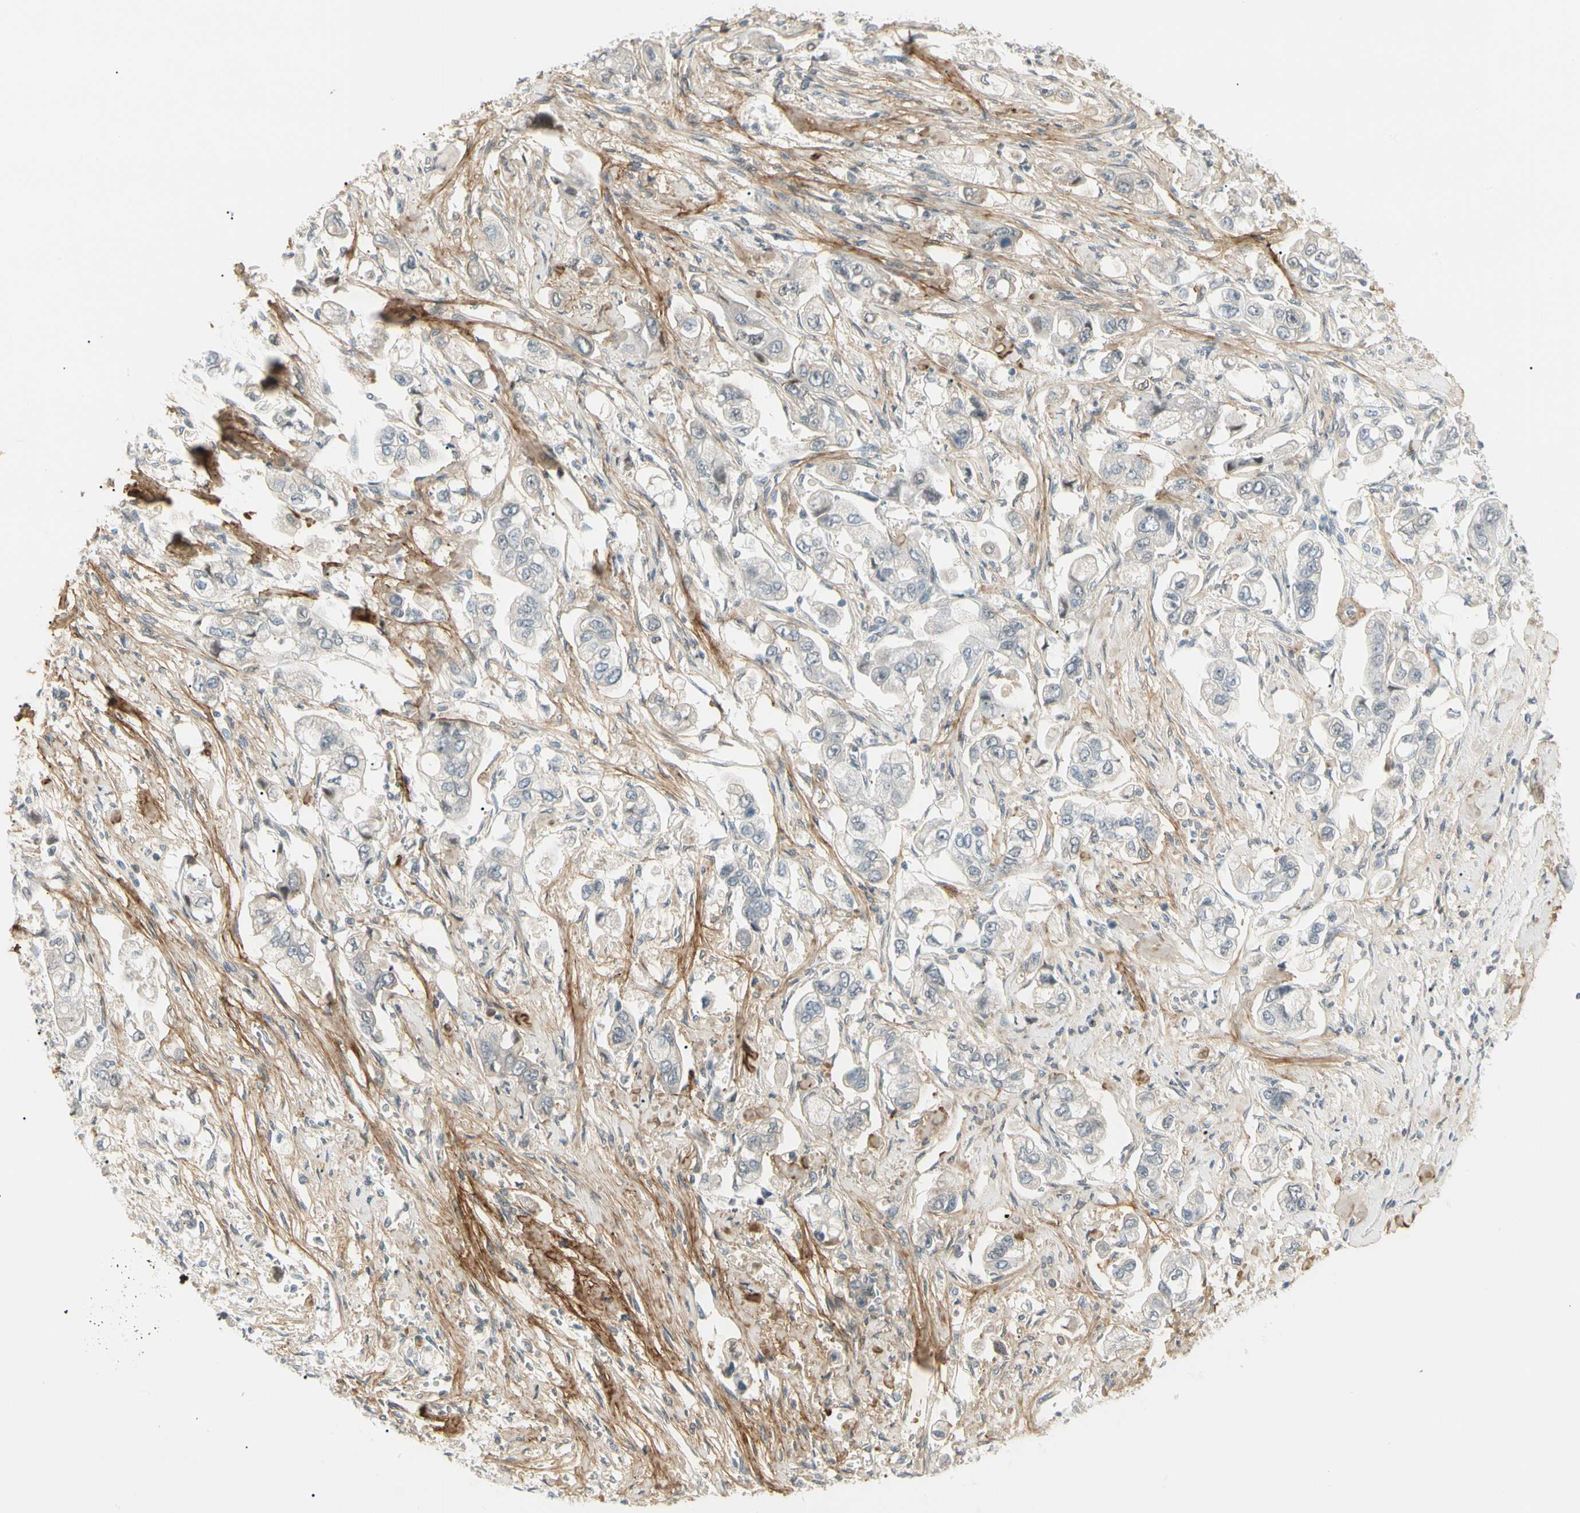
{"staining": {"intensity": "negative", "quantity": "none", "location": "none"}, "tissue": "stomach cancer", "cell_type": "Tumor cells", "image_type": "cancer", "snomed": [{"axis": "morphology", "description": "Adenocarcinoma, NOS"}, {"axis": "topography", "description": "Stomach"}], "caption": "Immunohistochemical staining of human stomach adenocarcinoma reveals no significant staining in tumor cells.", "gene": "ASPN", "patient": {"sex": "male", "age": 62}}